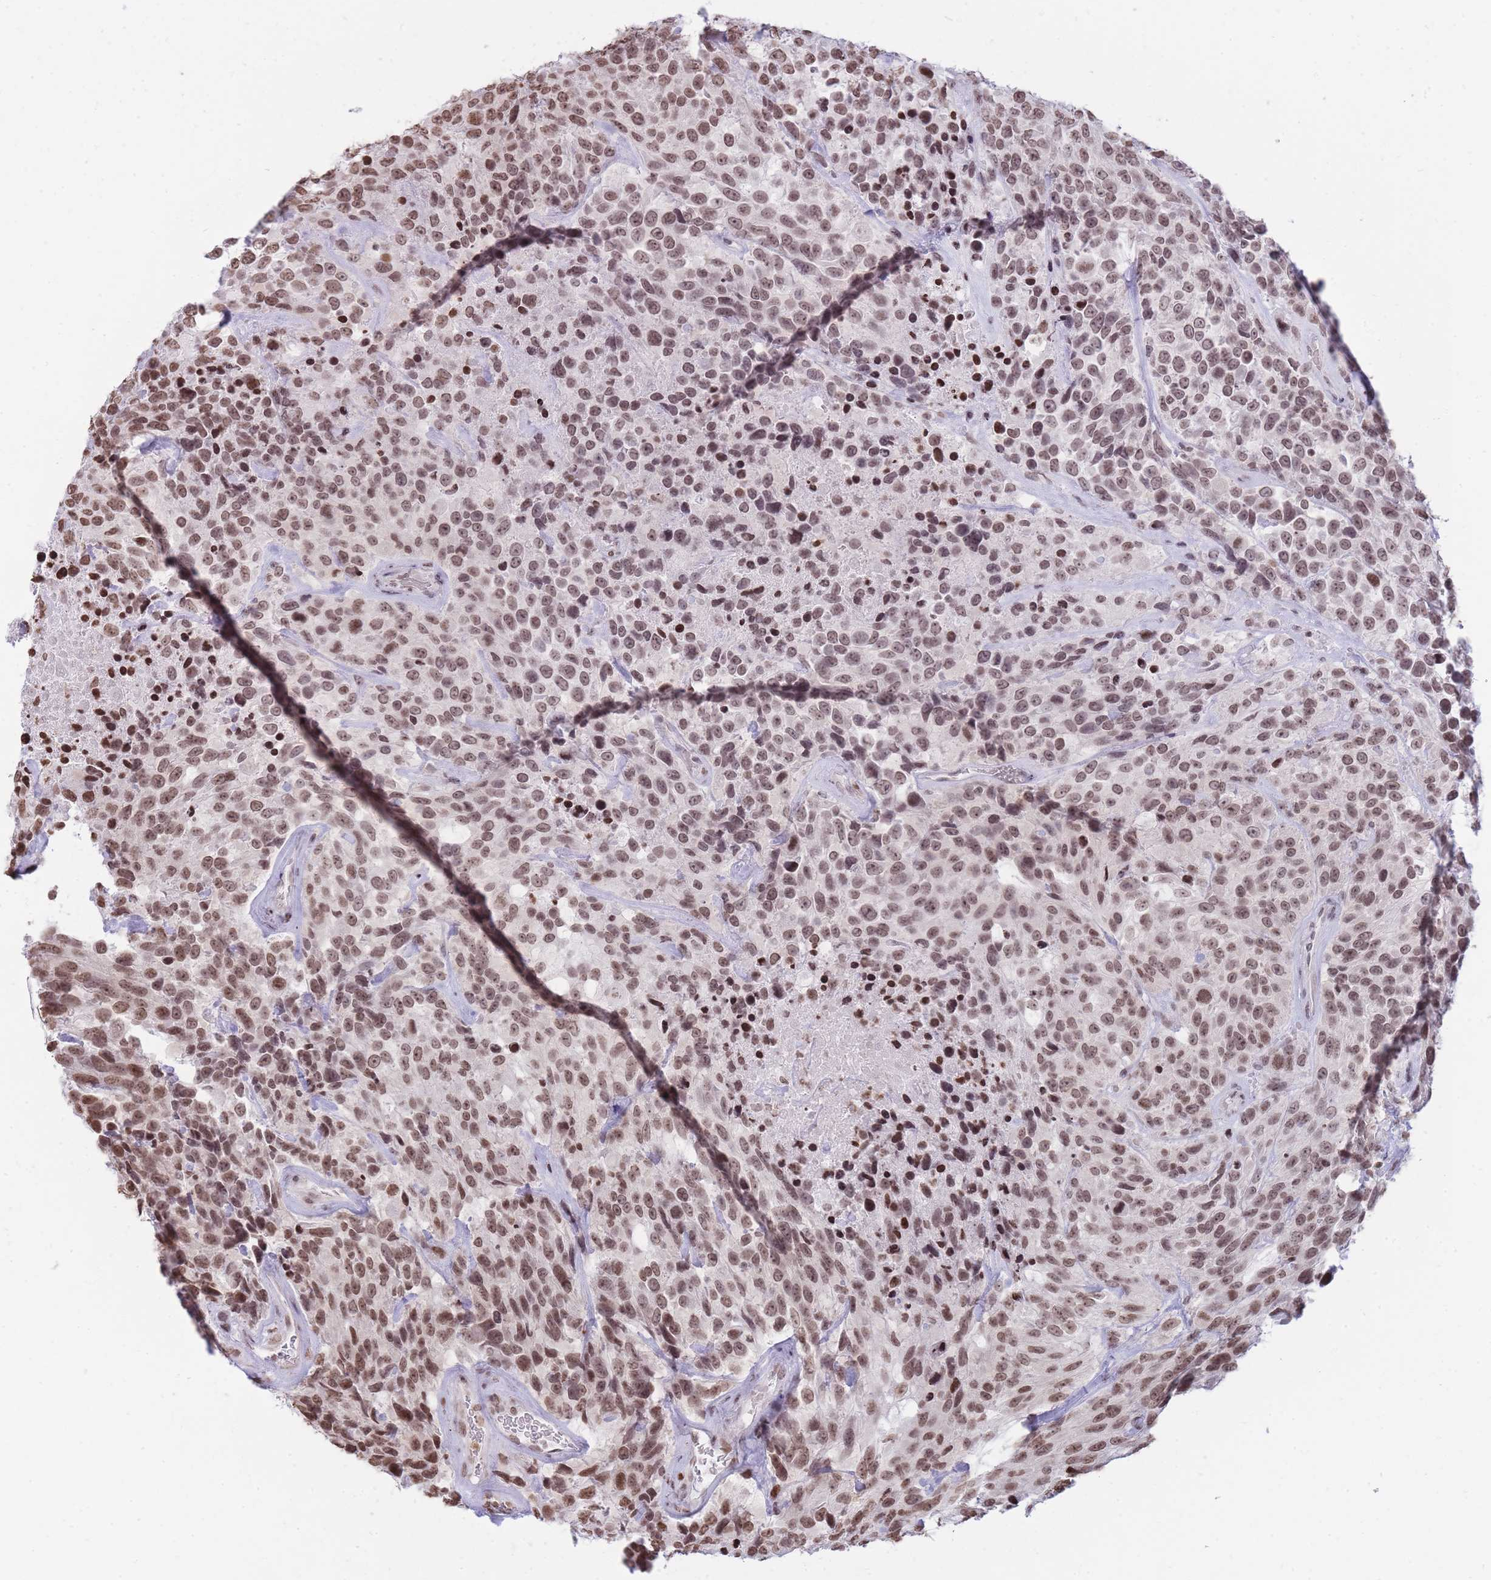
{"staining": {"intensity": "moderate", "quantity": ">75%", "location": "nuclear"}, "tissue": "urothelial cancer", "cell_type": "Tumor cells", "image_type": "cancer", "snomed": [{"axis": "morphology", "description": "Urothelial carcinoma, High grade"}, {"axis": "topography", "description": "Urinary bladder"}], "caption": "Urothelial cancer stained with a brown dye exhibits moderate nuclear positive positivity in about >75% of tumor cells.", "gene": "SHISAL1", "patient": {"sex": "male", "age": 56}}